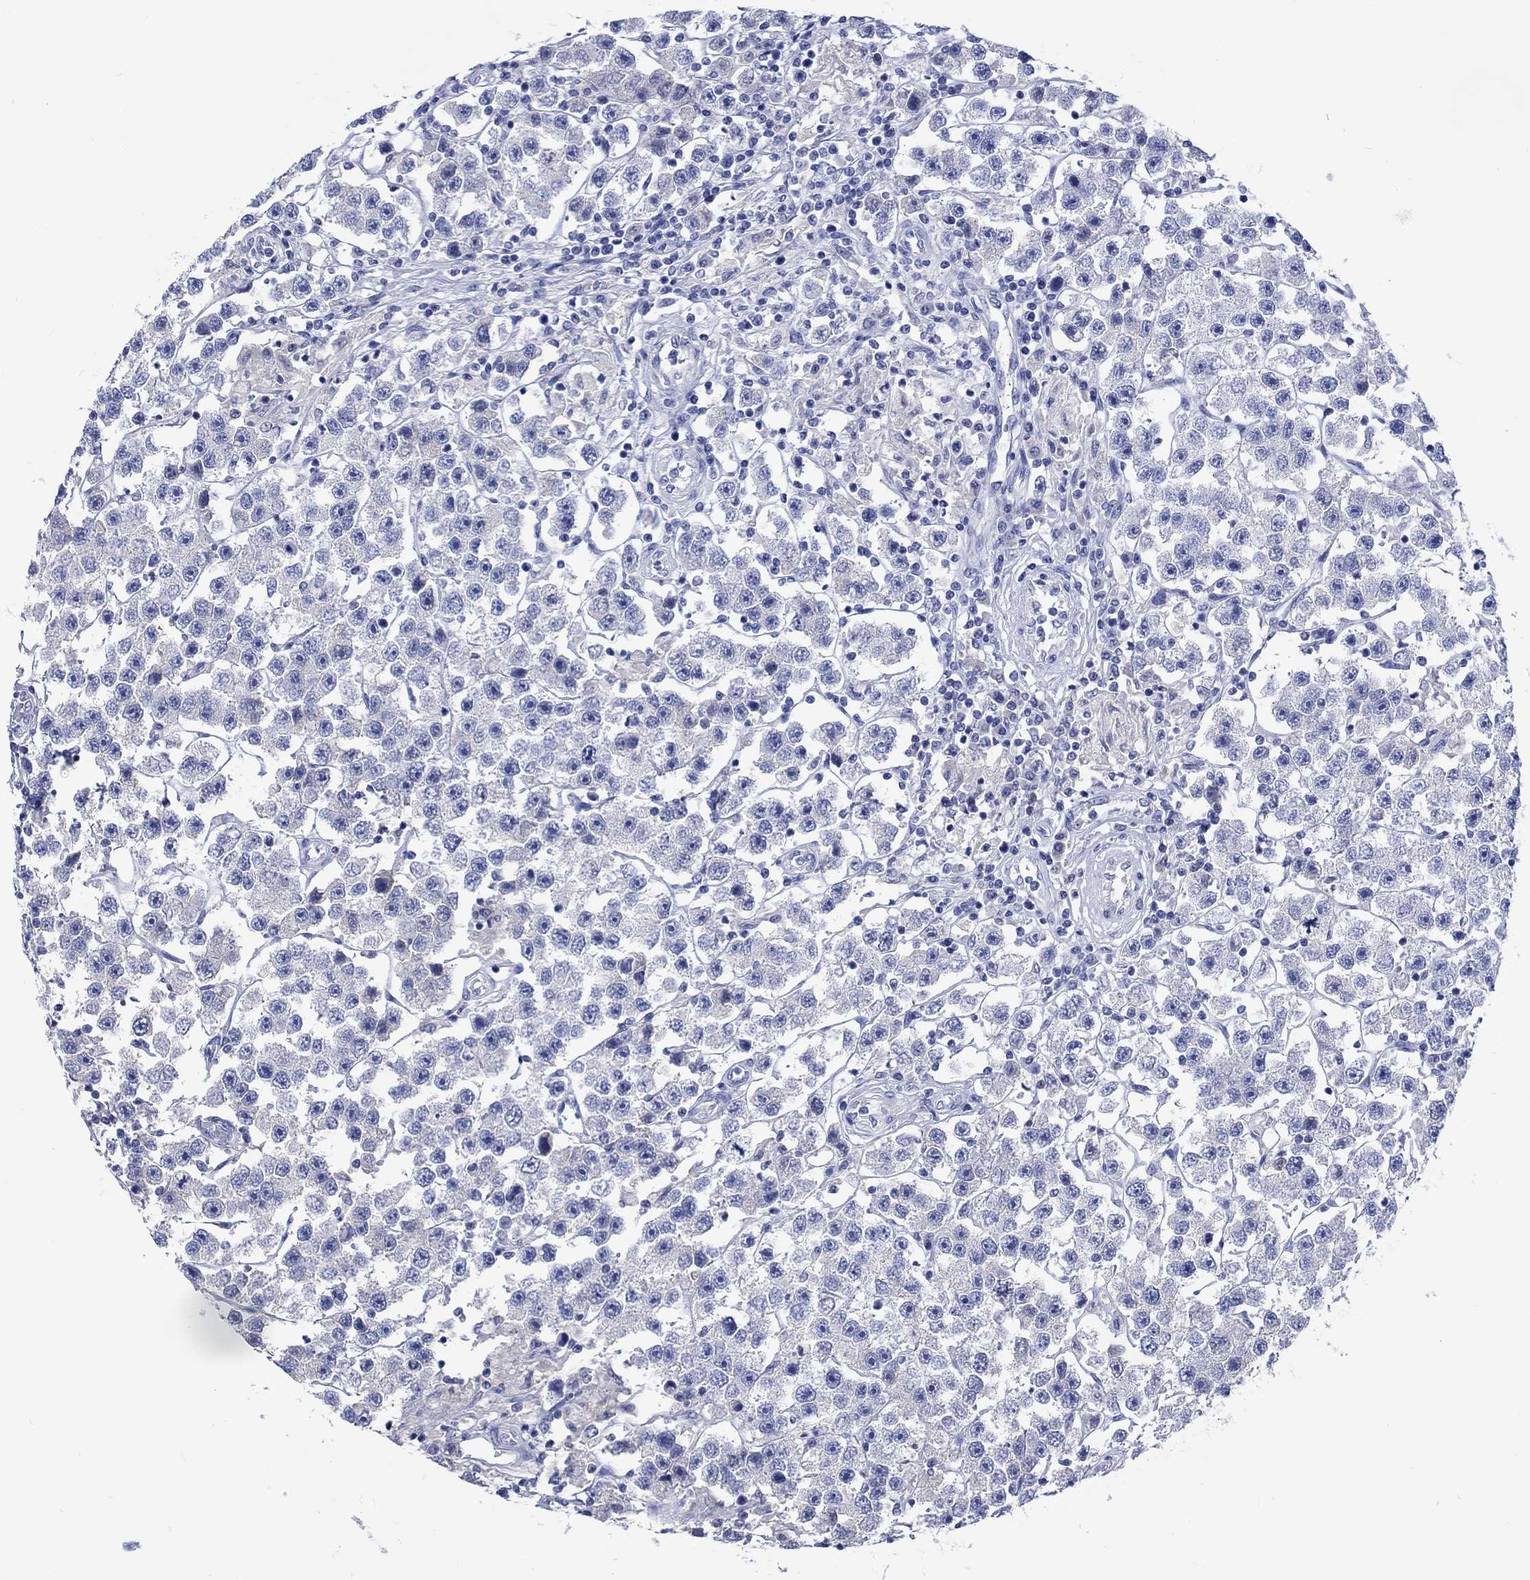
{"staining": {"intensity": "negative", "quantity": "none", "location": "none"}, "tissue": "testis cancer", "cell_type": "Tumor cells", "image_type": "cancer", "snomed": [{"axis": "morphology", "description": "Seminoma, NOS"}, {"axis": "topography", "description": "Testis"}], "caption": "An IHC micrograph of testis seminoma is shown. There is no staining in tumor cells of testis seminoma. (DAB (3,3'-diaminobenzidine) immunohistochemistry with hematoxylin counter stain).", "gene": "TOMM20L", "patient": {"sex": "male", "age": 45}}